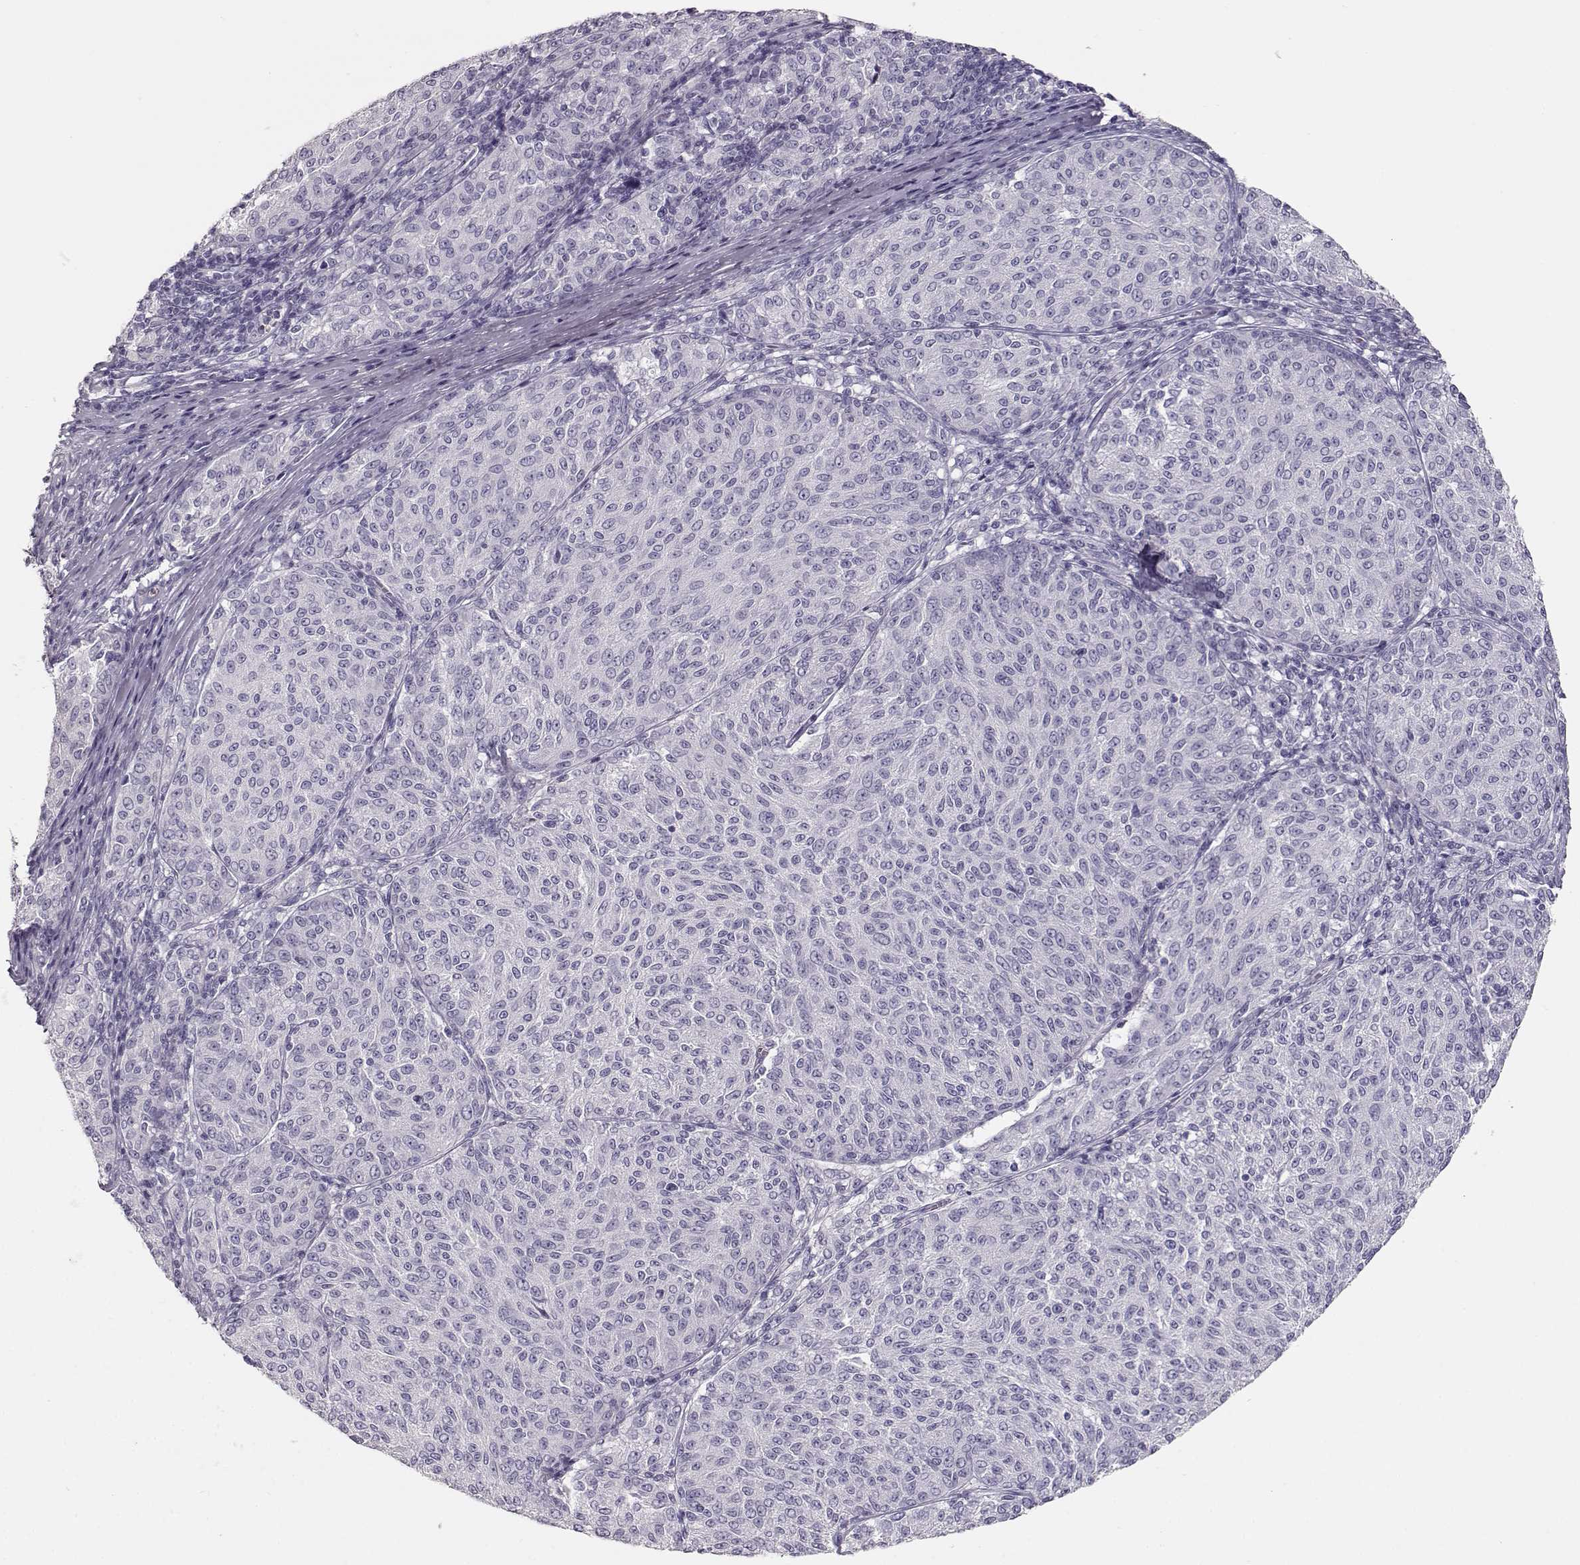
{"staining": {"intensity": "negative", "quantity": "none", "location": "none"}, "tissue": "melanoma", "cell_type": "Tumor cells", "image_type": "cancer", "snomed": [{"axis": "morphology", "description": "Malignant melanoma, NOS"}, {"axis": "topography", "description": "Skin"}], "caption": "A photomicrograph of melanoma stained for a protein exhibits no brown staining in tumor cells.", "gene": "LEPR", "patient": {"sex": "female", "age": 72}}